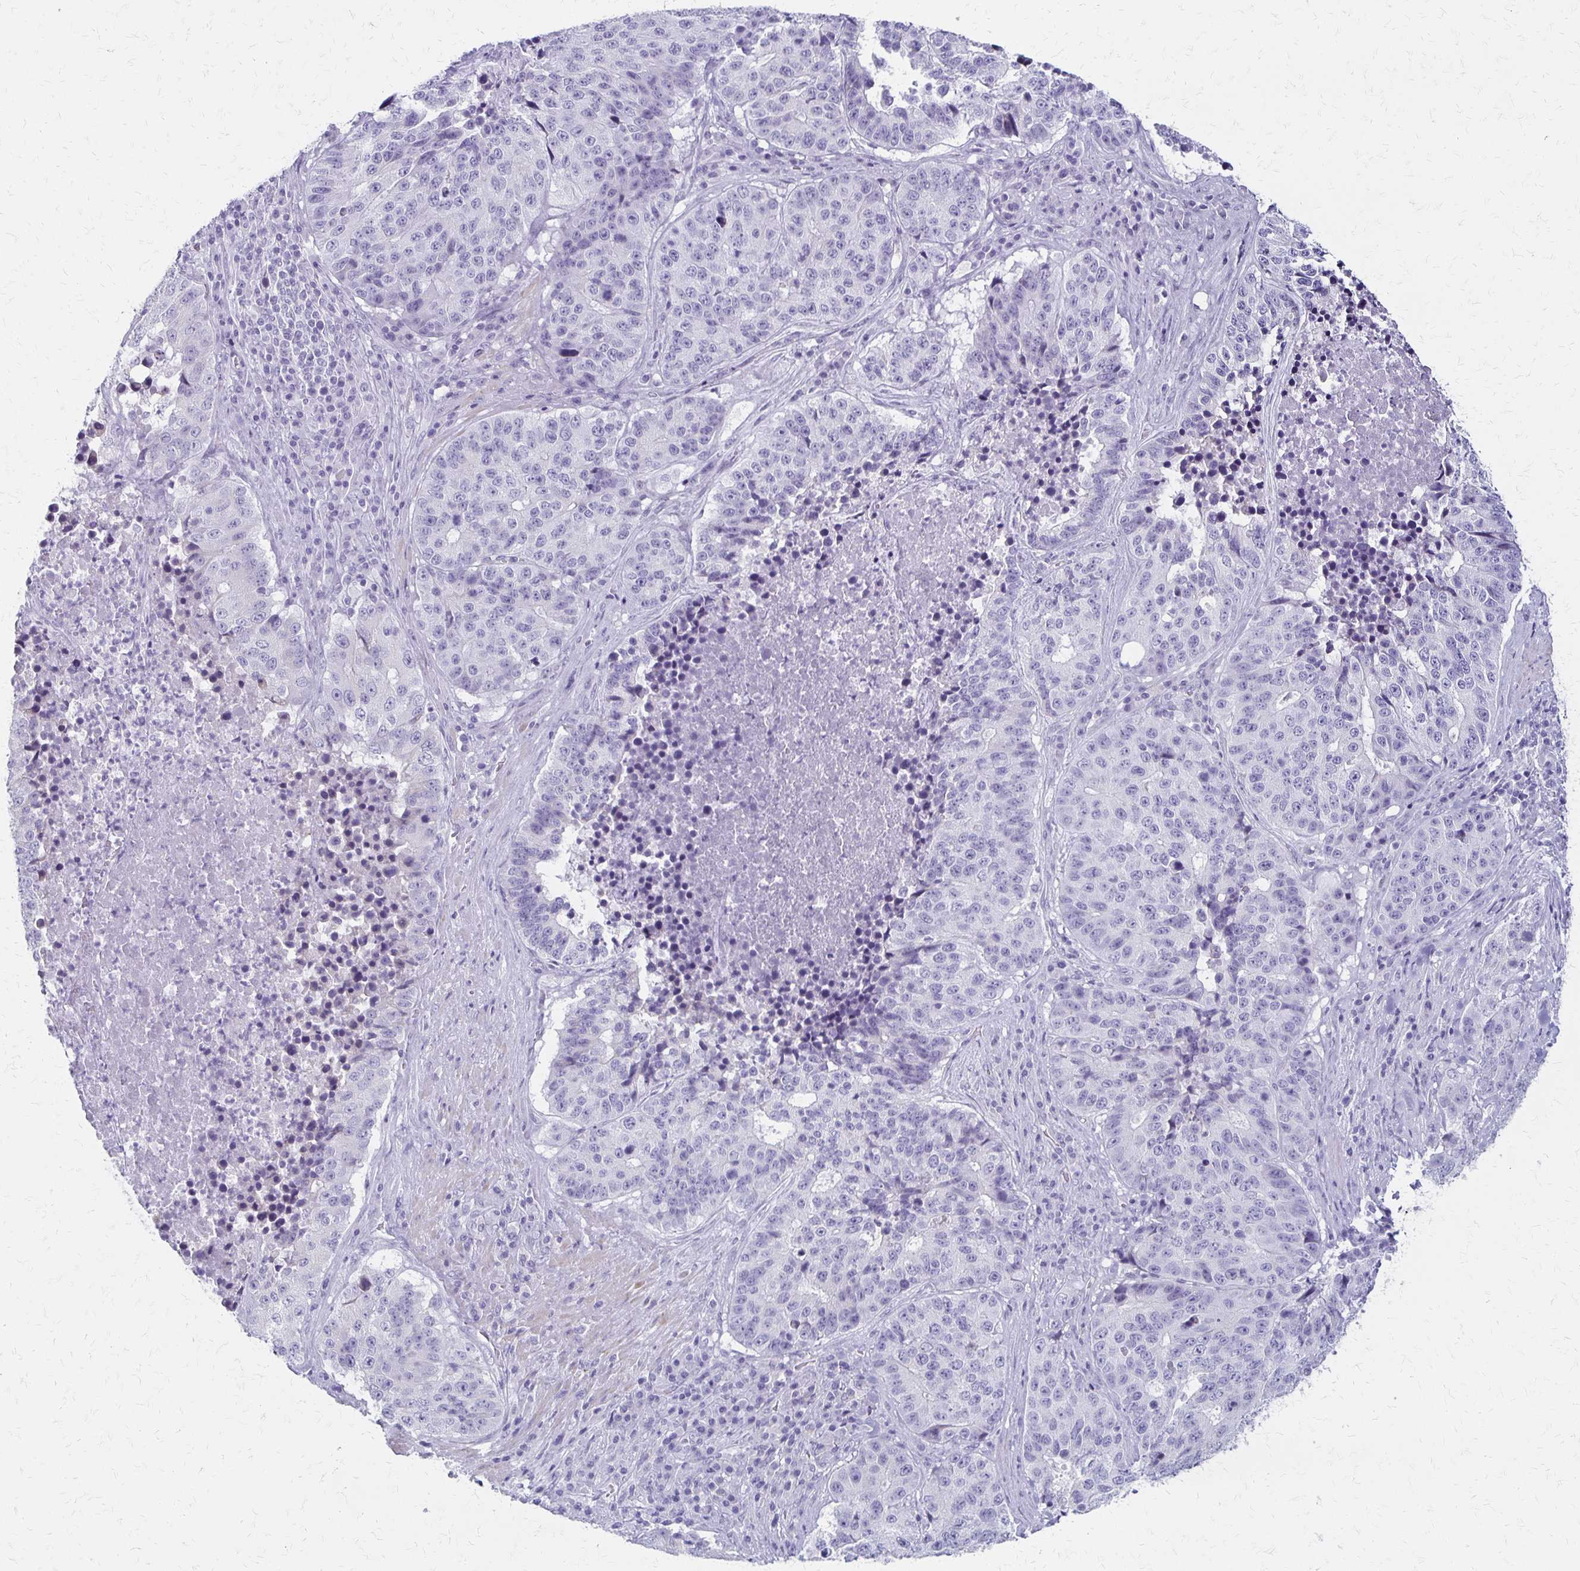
{"staining": {"intensity": "negative", "quantity": "none", "location": "none"}, "tissue": "stomach cancer", "cell_type": "Tumor cells", "image_type": "cancer", "snomed": [{"axis": "morphology", "description": "Adenocarcinoma, NOS"}, {"axis": "topography", "description": "Stomach"}], "caption": "Tumor cells show no significant protein staining in adenocarcinoma (stomach). (DAB IHC with hematoxylin counter stain).", "gene": "IVL", "patient": {"sex": "male", "age": 71}}